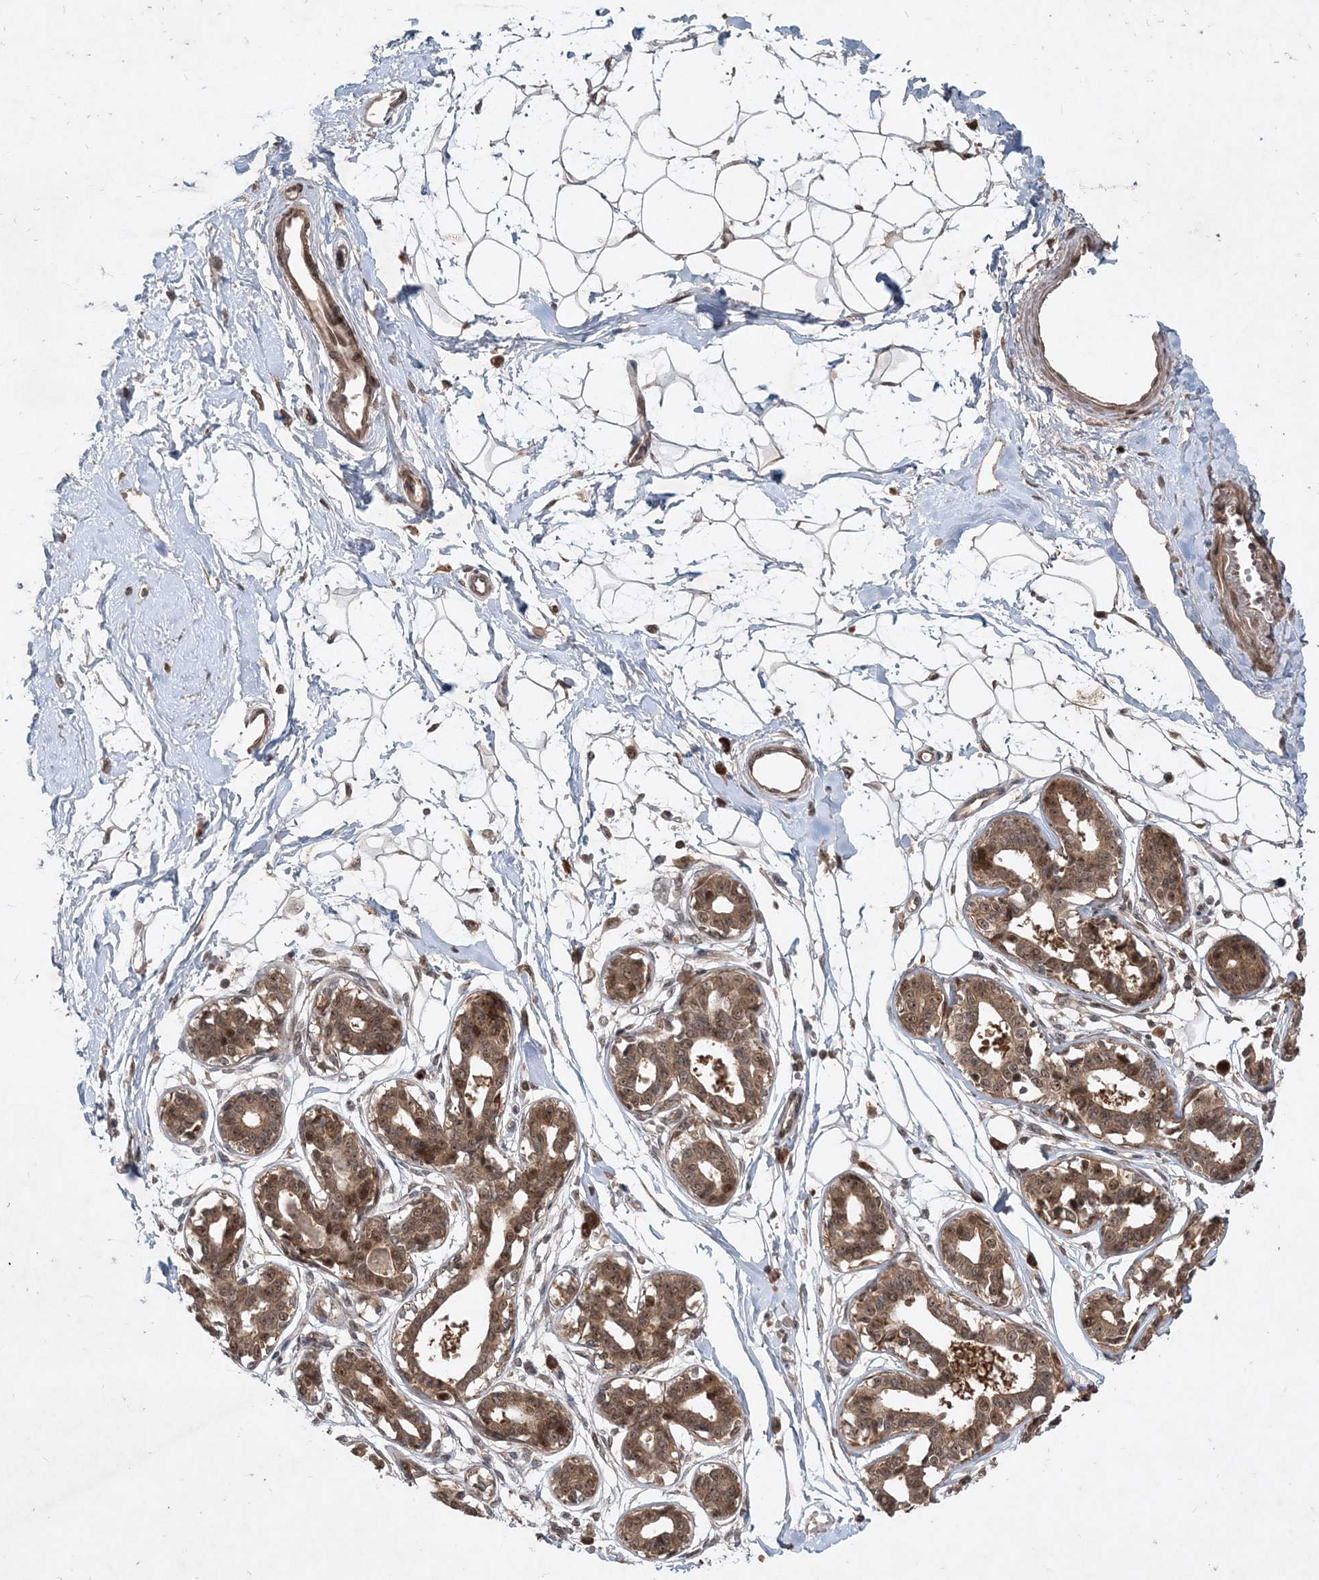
{"staining": {"intensity": "moderate", "quantity": "25%-75%", "location": "cytoplasmic/membranous"}, "tissue": "breast", "cell_type": "Adipocytes", "image_type": "normal", "snomed": [{"axis": "morphology", "description": "Normal tissue, NOS"}, {"axis": "topography", "description": "Breast"}], "caption": "The photomicrograph shows staining of normal breast, revealing moderate cytoplasmic/membranous protein positivity (brown color) within adipocytes.", "gene": "UBR3", "patient": {"sex": "female", "age": 45}}